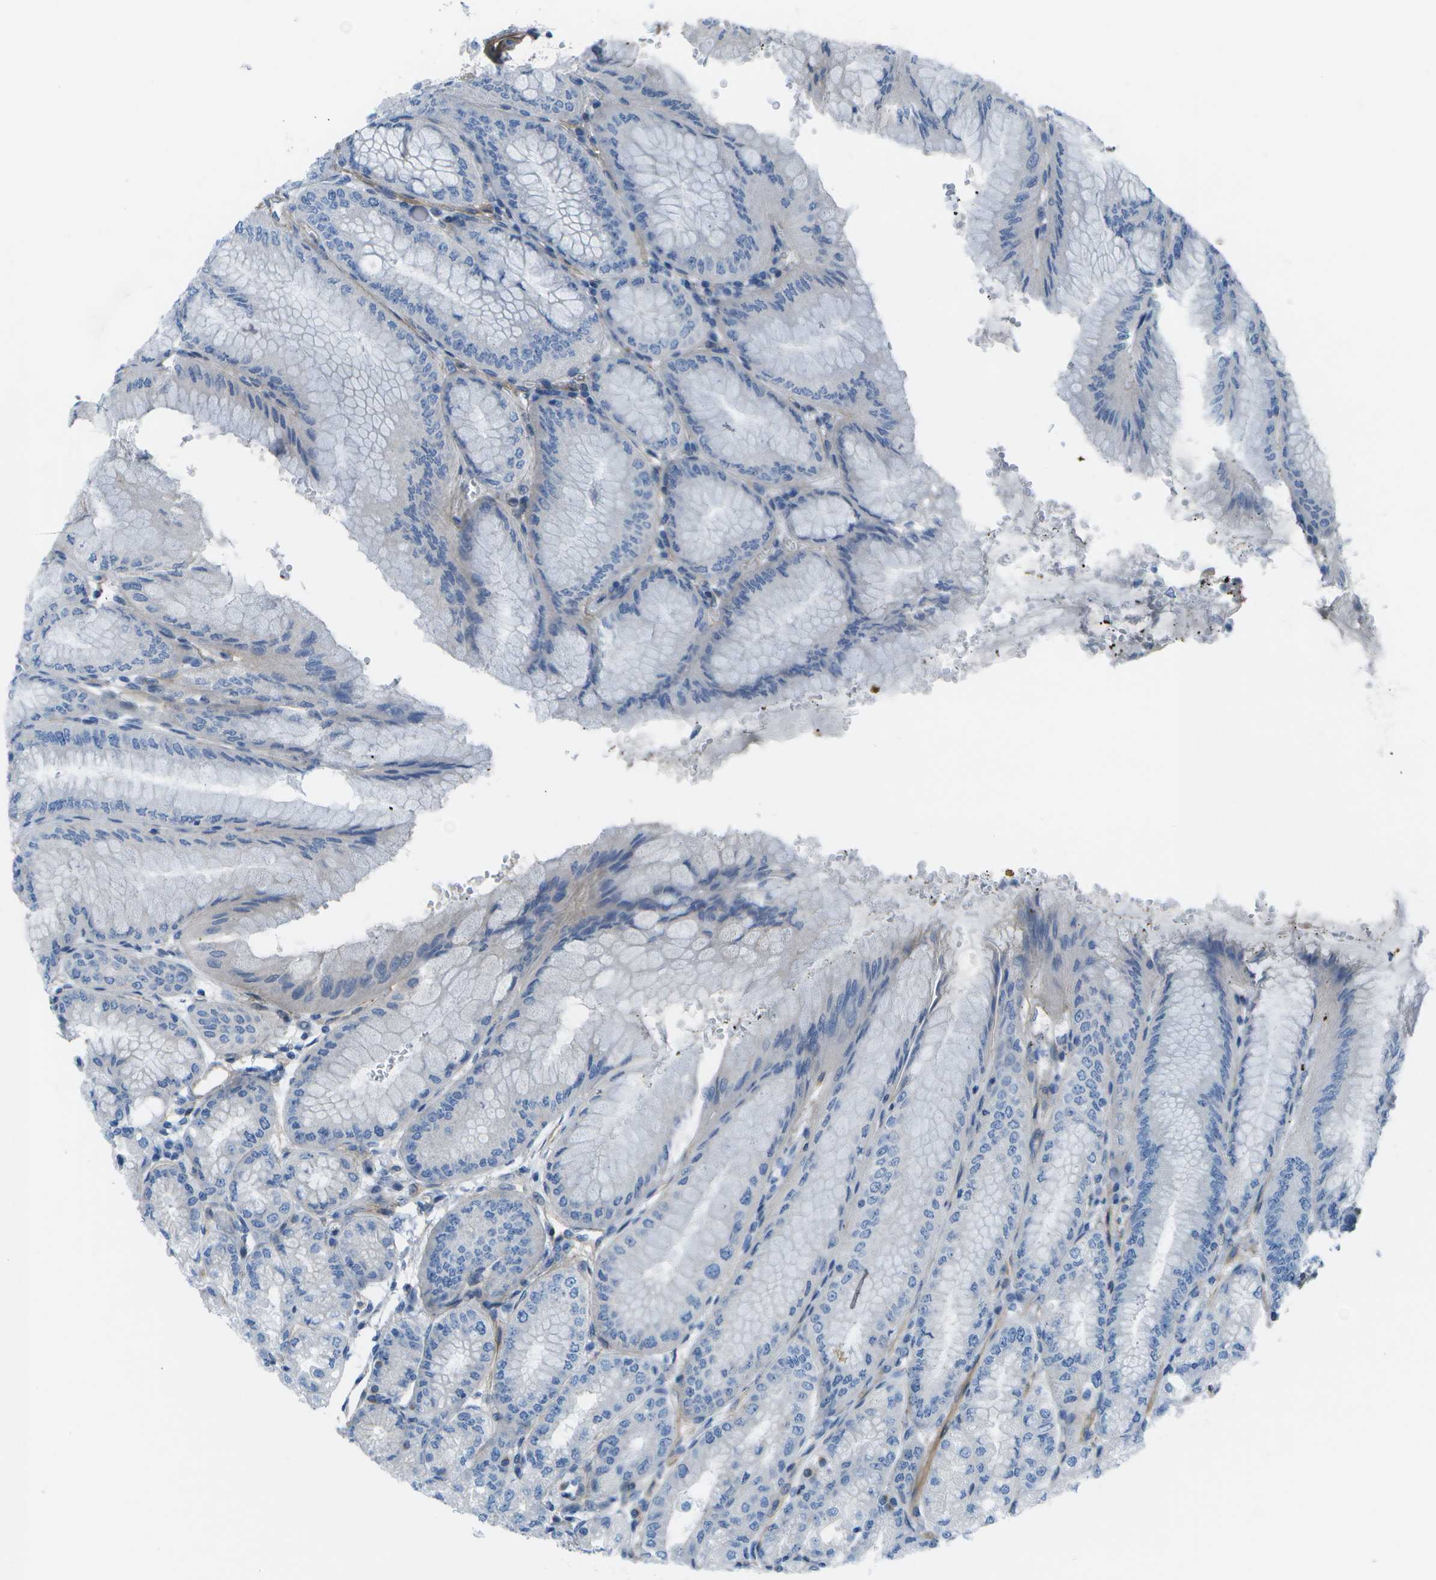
{"staining": {"intensity": "moderate", "quantity": "25%-75%", "location": "cytoplasmic/membranous"}, "tissue": "stomach", "cell_type": "Glandular cells", "image_type": "normal", "snomed": [{"axis": "morphology", "description": "Normal tissue, NOS"}, {"axis": "topography", "description": "Stomach, lower"}], "caption": "Immunohistochemistry micrograph of benign human stomach stained for a protein (brown), which demonstrates medium levels of moderate cytoplasmic/membranous staining in approximately 25%-75% of glandular cells.", "gene": "SORBS3", "patient": {"sex": "male", "age": 71}}